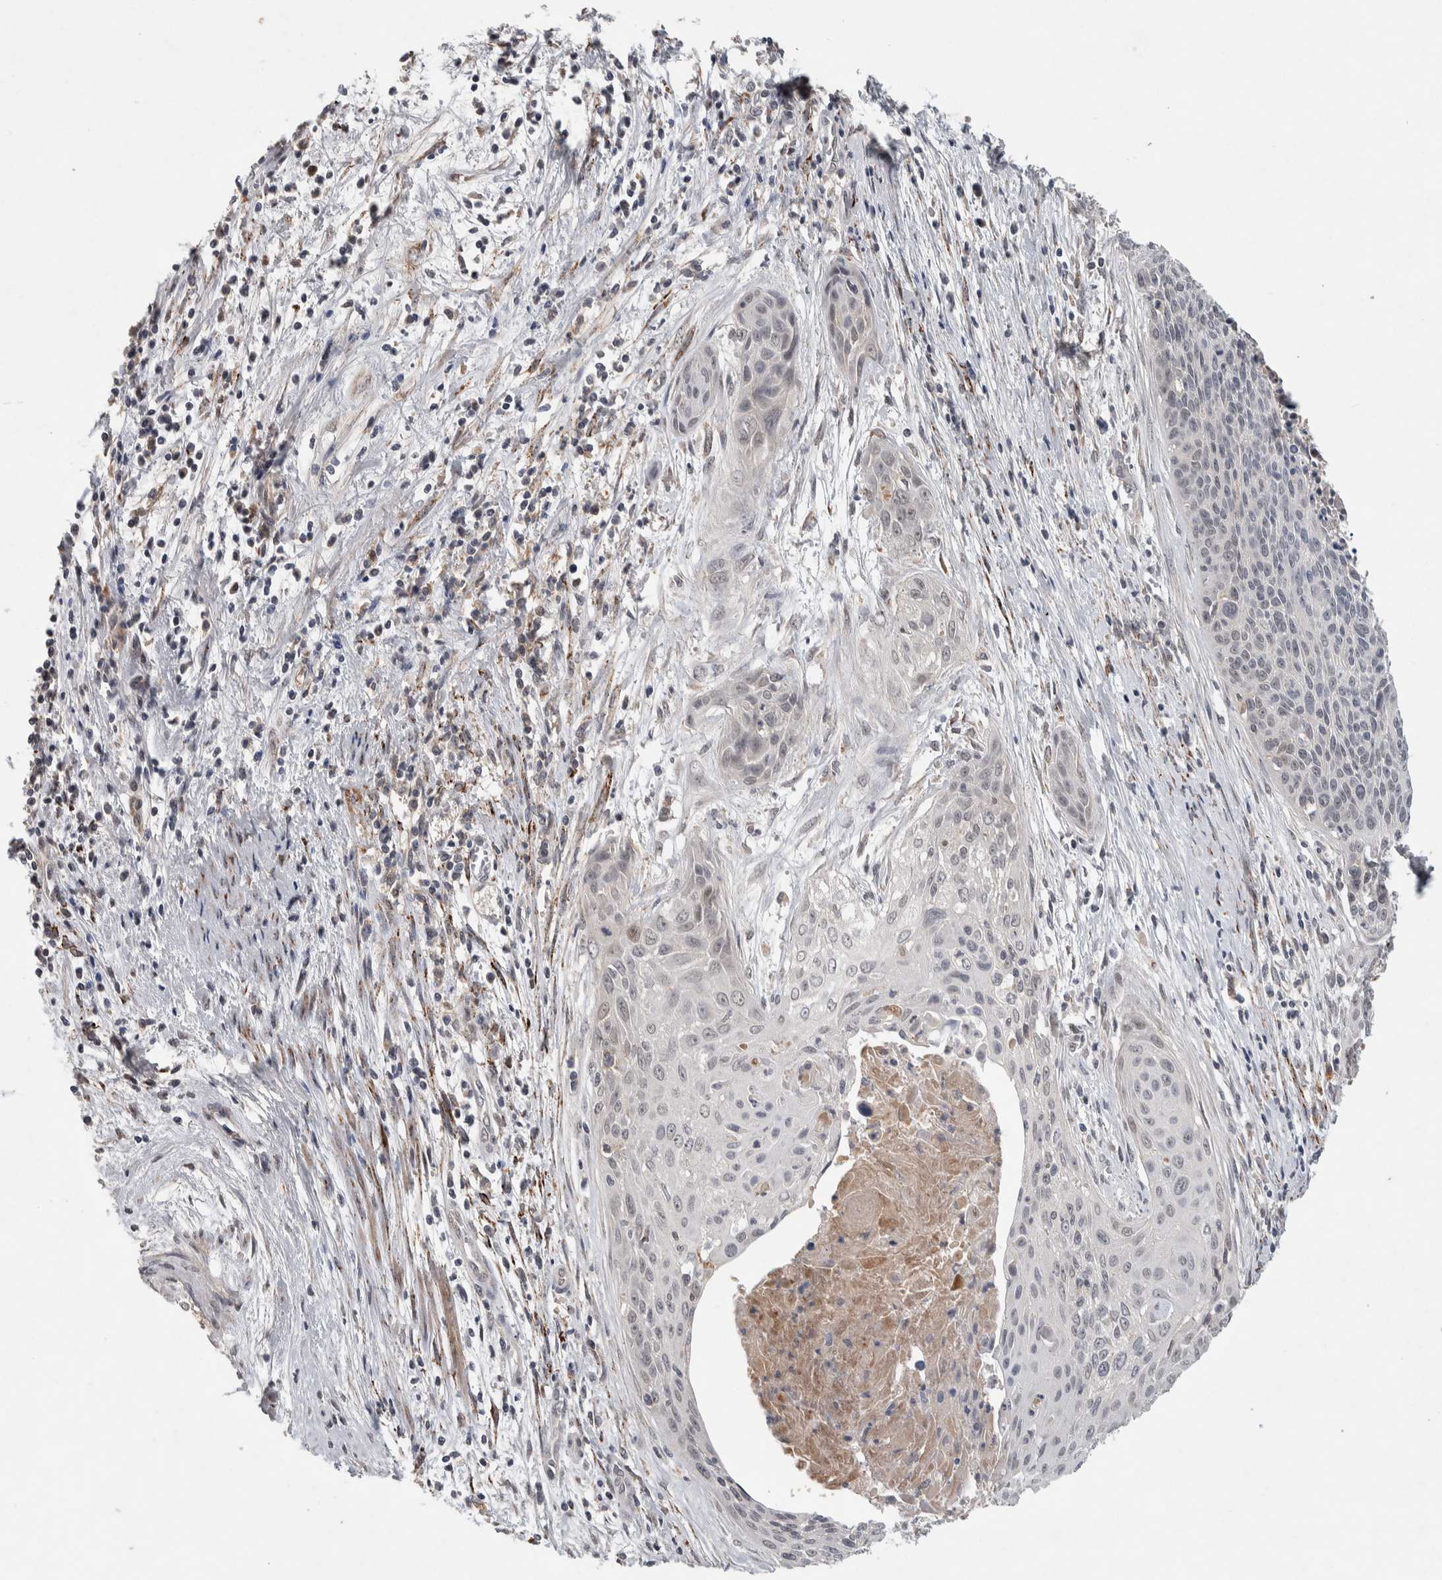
{"staining": {"intensity": "weak", "quantity": "<25%", "location": "nuclear"}, "tissue": "cervical cancer", "cell_type": "Tumor cells", "image_type": "cancer", "snomed": [{"axis": "morphology", "description": "Squamous cell carcinoma, NOS"}, {"axis": "topography", "description": "Cervix"}], "caption": "This is an immunohistochemistry photomicrograph of cervical cancer. There is no staining in tumor cells.", "gene": "CHRM3", "patient": {"sex": "female", "age": 55}}